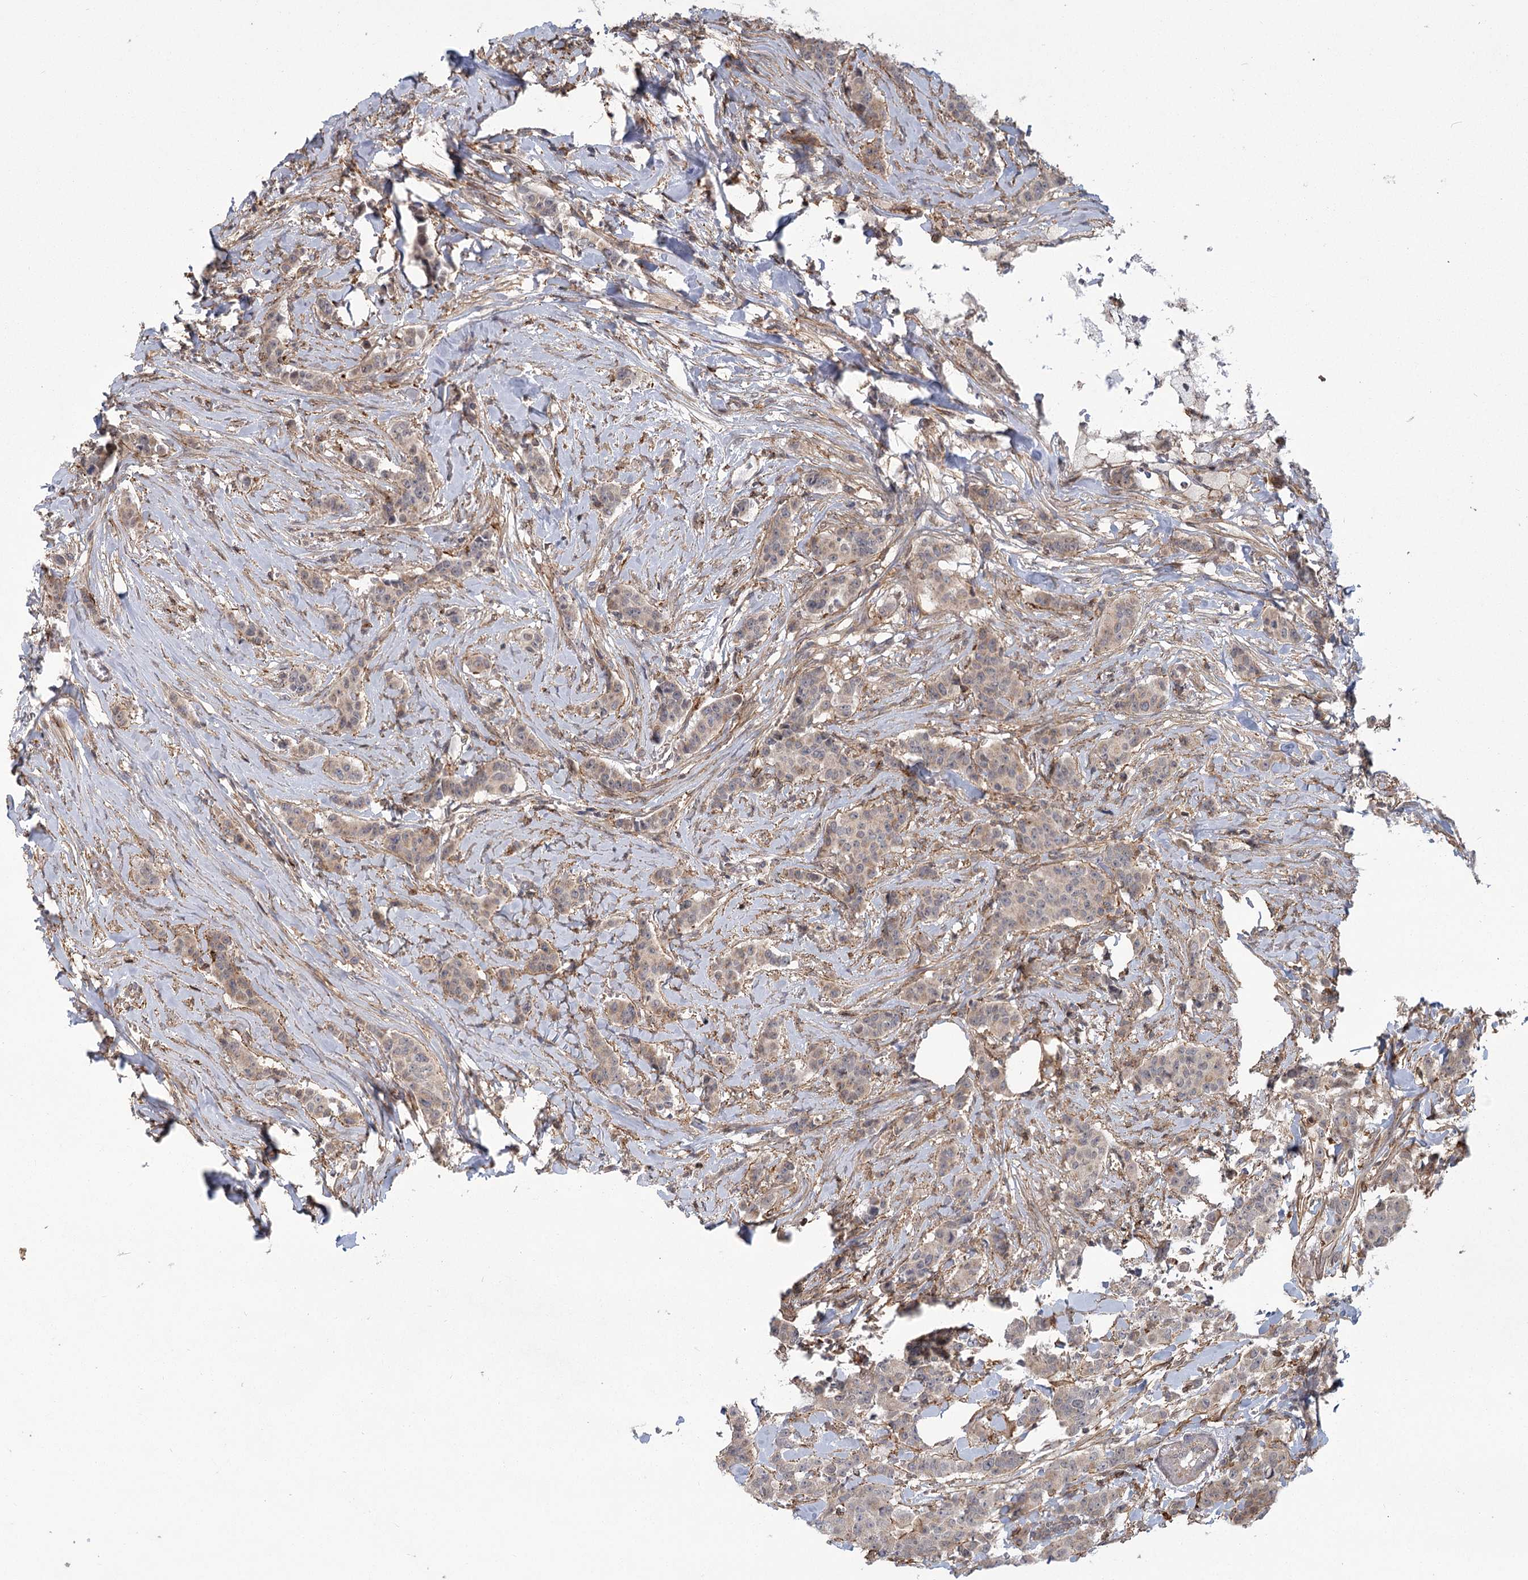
{"staining": {"intensity": "weak", "quantity": "<25%", "location": "cytoplasmic/membranous"}, "tissue": "breast cancer", "cell_type": "Tumor cells", "image_type": "cancer", "snomed": [{"axis": "morphology", "description": "Duct carcinoma"}, {"axis": "topography", "description": "Breast"}], "caption": "Immunohistochemistry (IHC) micrograph of human breast cancer (infiltrating ductal carcinoma) stained for a protein (brown), which shows no positivity in tumor cells. The staining is performed using DAB (3,3'-diaminobenzidine) brown chromogen with nuclei counter-stained in using hematoxylin.", "gene": "MEPE", "patient": {"sex": "female", "age": 40}}